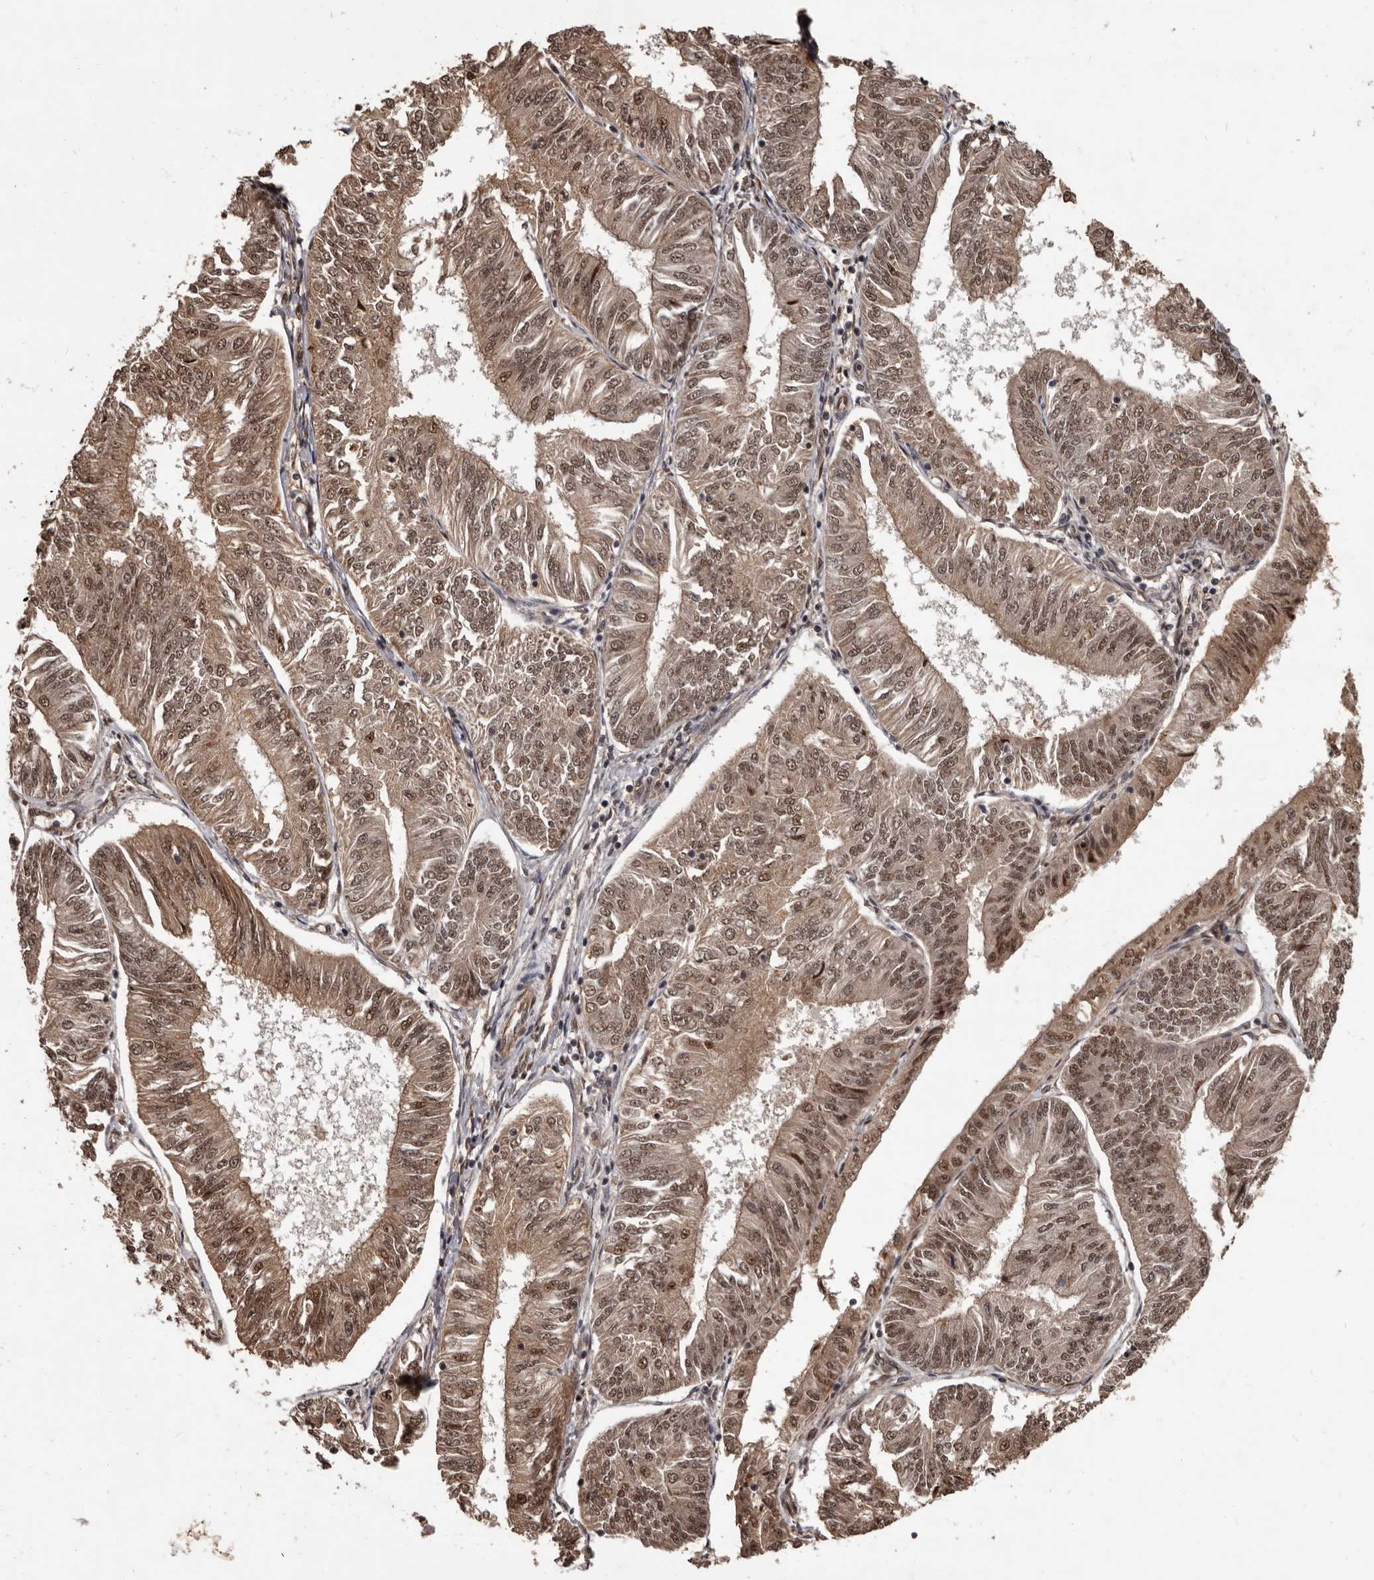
{"staining": {"intensity": "moderate", "quantity": ">75%", "location": "cytoplasmic/membranous,nuclear"}, "tissue": "endometrial cancer", "cell_type": "Tumor cells", "image_type": "cancer", "snomed": [{"axis": "morphology", "description": "Adenocarcinoma, NOS"}, {"axis": "topography", "description": "Endometrium"}], "caption": "Protein staining of adenocarcinoma (endometrial) tissue shows moderate cytoplasmic/membranous and nuclear positivity in approximately >75% of tumor cells.", "gene": "AHR", "patient": {"sex": "female", "age": 58}}